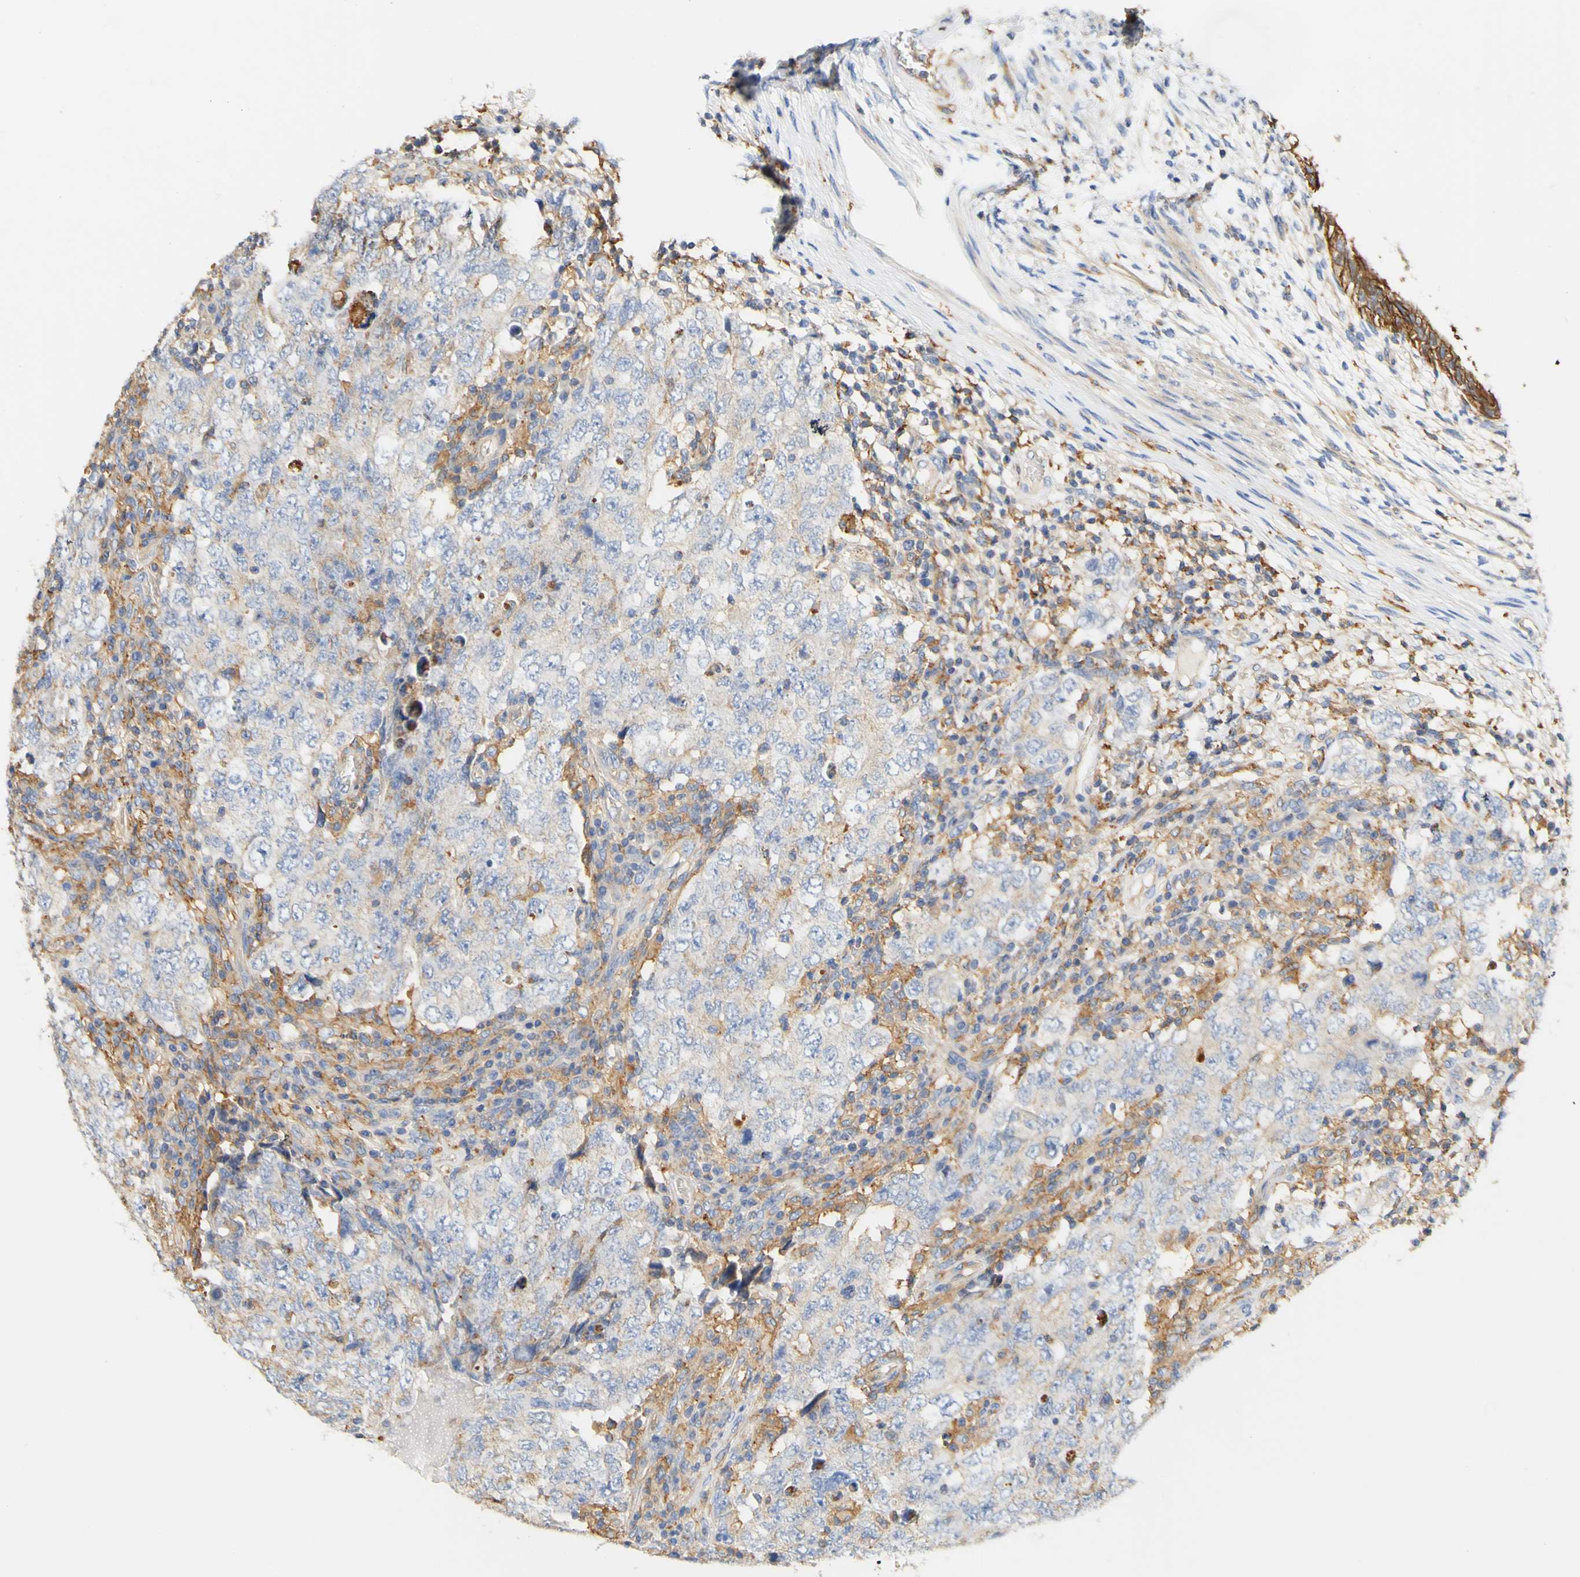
{"staining": {"intensity": "weak", "quantity": "<25%", "location": "cytoplasmic/membranous"}, "tissue": "testis cancer", "cell_type": "Tumor cells", "image_type": "cancer", "snomed": [{"axis": "morphology", "description": "Carcinoma, Embryonal, NOS"}, {"axis": "topography", "description": "Testis"}], "caption": "Tumor cells show no significant staining in testis embryonal carcinoma. Brightfield microscopy of IHC stained with DAB (brown) and hematoxylin (blue), captured at high magnification.", "gene": "PCDH7", "patient": {"sex": "male", "age": 26}}